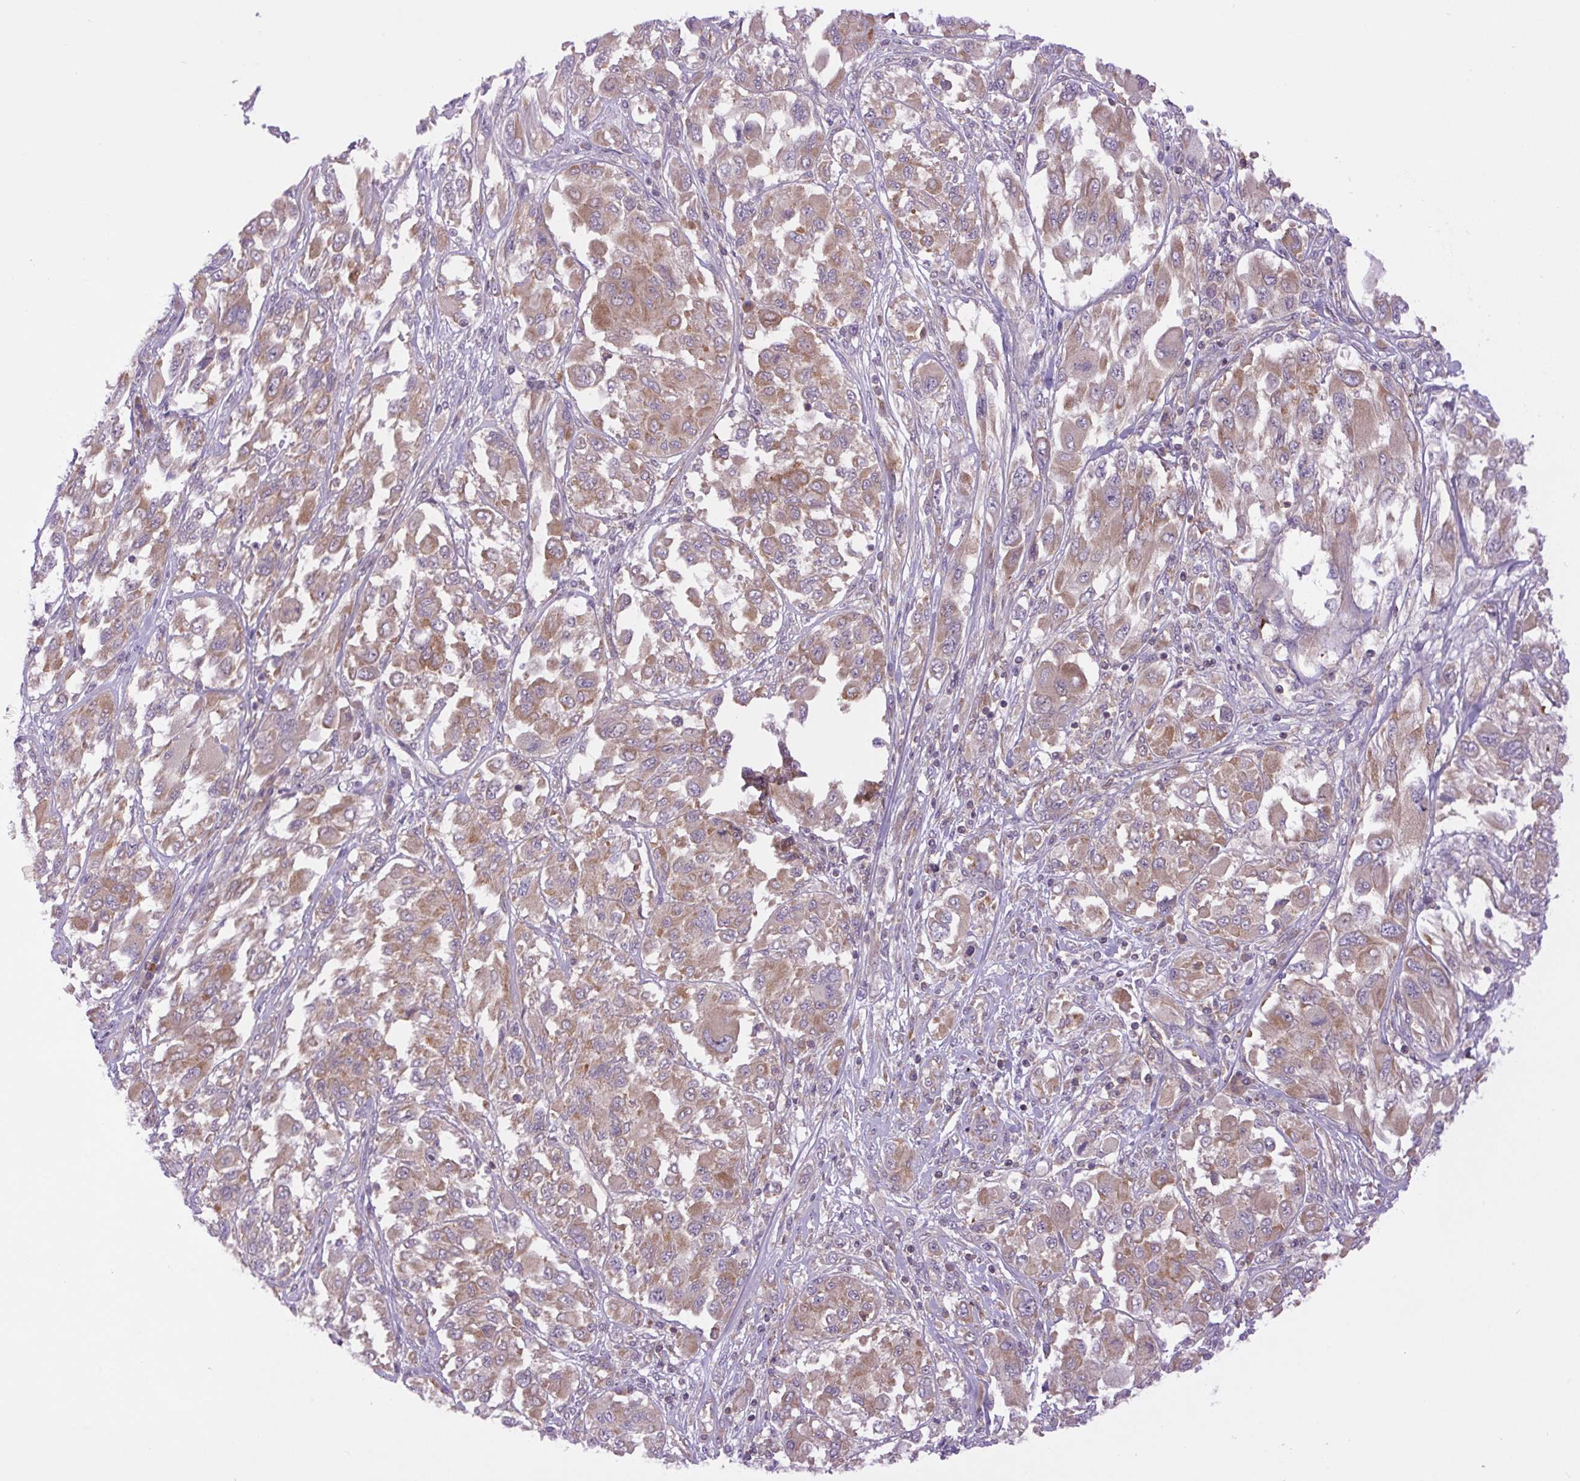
{"staining": {"intensity": "weak", "quantity": ">75%", "location": "cytoplasmic/membranous"}, "tissue": "melanoma", "cell_type": "Tumor cells", "image_type": "cancer", "snomed": [{"axis": "morphology", "description": "Malignant melanoma, NOS"}, {"axis": "topography", "description": "Skin"}], "caption": "Melanoma was stained to show a protein in brown. There is low levels of weak cytoplasmic/membranous positivity in about >75% of tumor cells. Immunohistochemistry (ihc) stains the protein in brown and the nuclei are stained blue.", "gene": "MINK1", "patient": {"sex": "female", "age": 91}}